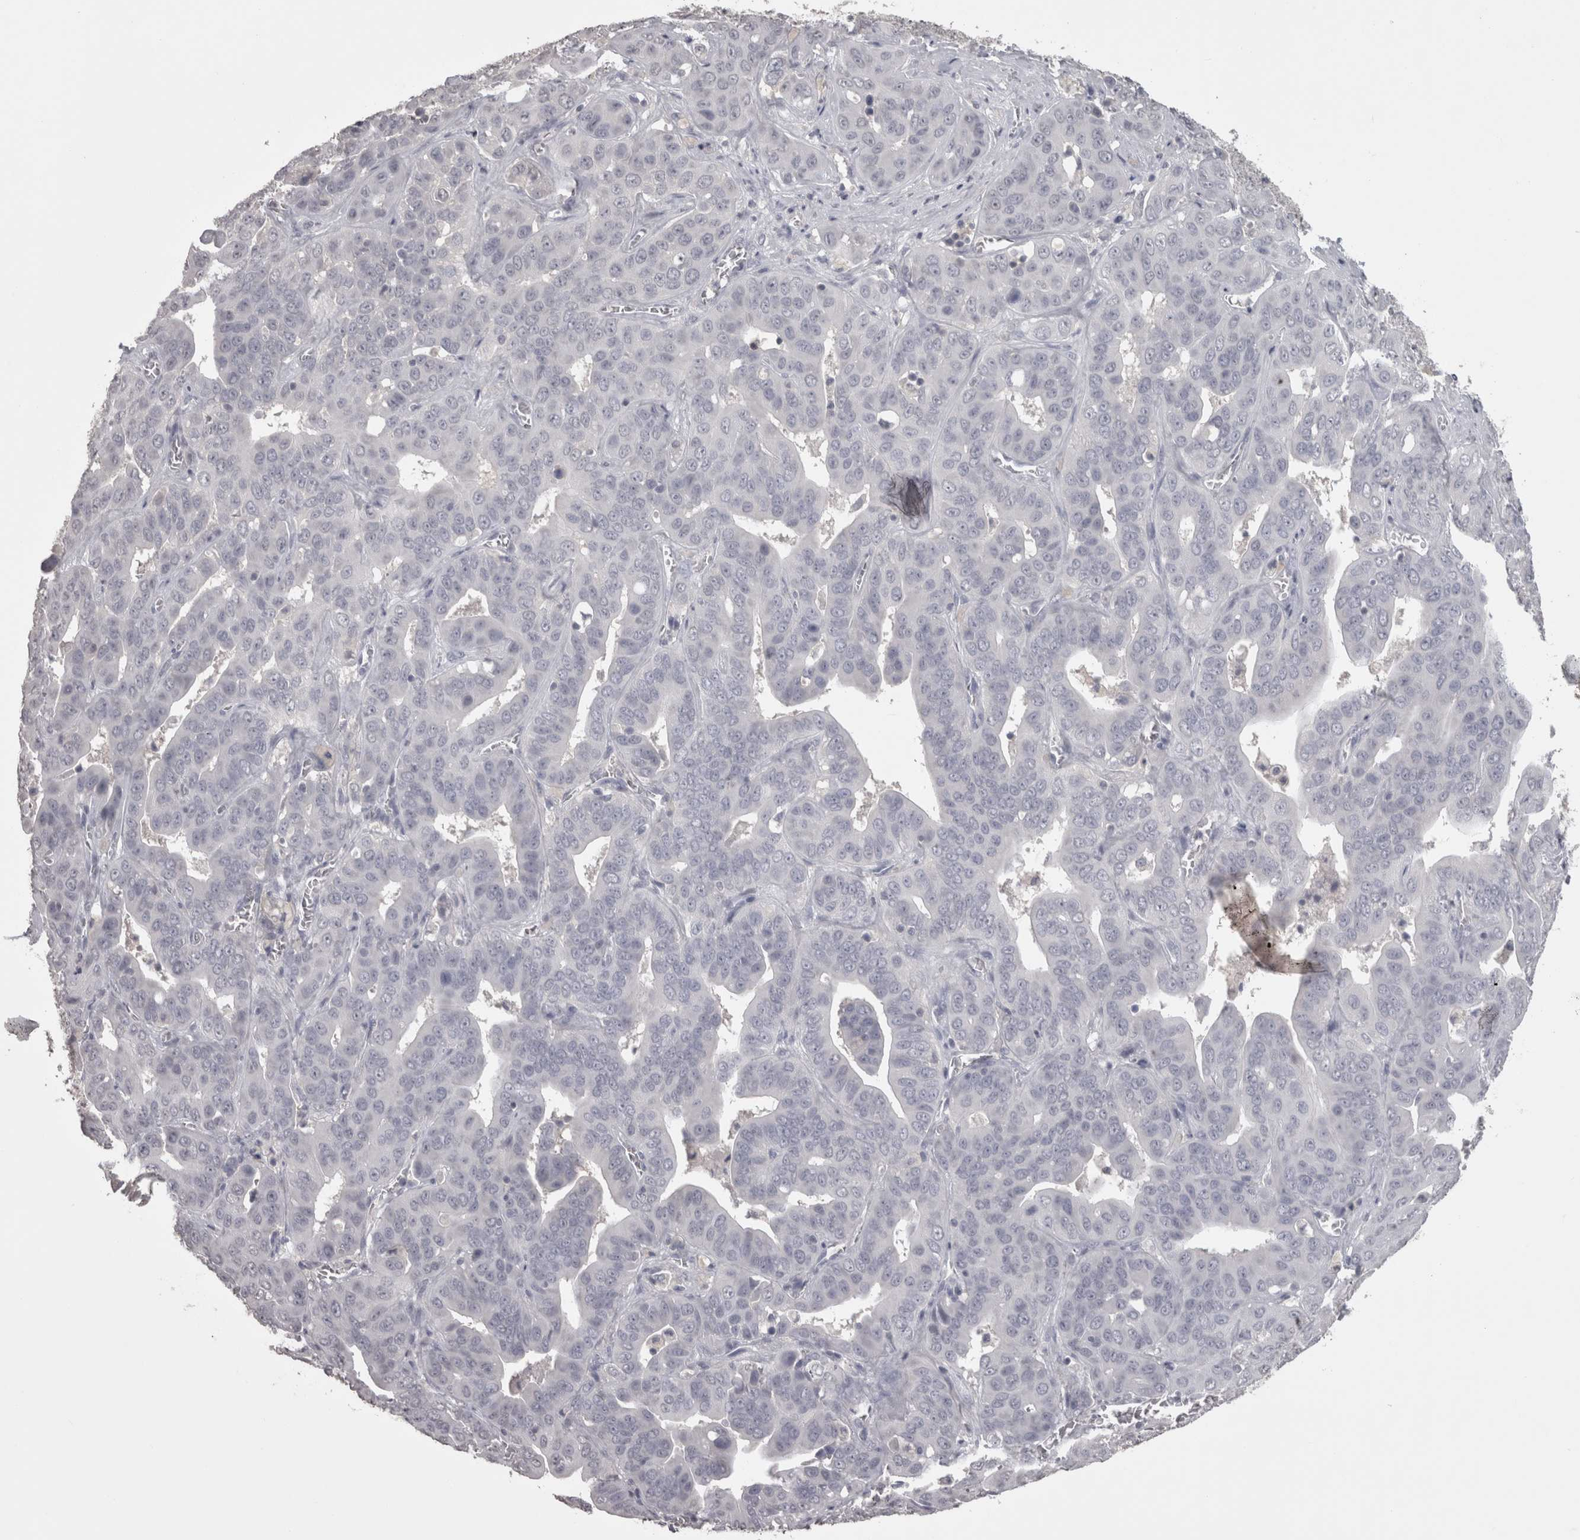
{"staining": {"intensity": "negative", "quantity": "none", "location": "none"}, "tissue": "liver cancer", "cell_type": "Tumor cells", "image_type": "cancer", "snomed": [{"axis": "morphology", "description": "Cholangiocarcinoma"}, {"axis": "topography", "description": "Liver"}], "caption": "High magnification brightfield microscopy of cholangiocarcinoma (liver) stained with DAB (3,3'-diaminobenzidine) (brown) and counterstained with hematoxylin (blue): tumor cells show no significant expression.", "gene": "LAX1", "patient": {"sex": "female", "age": 52}}